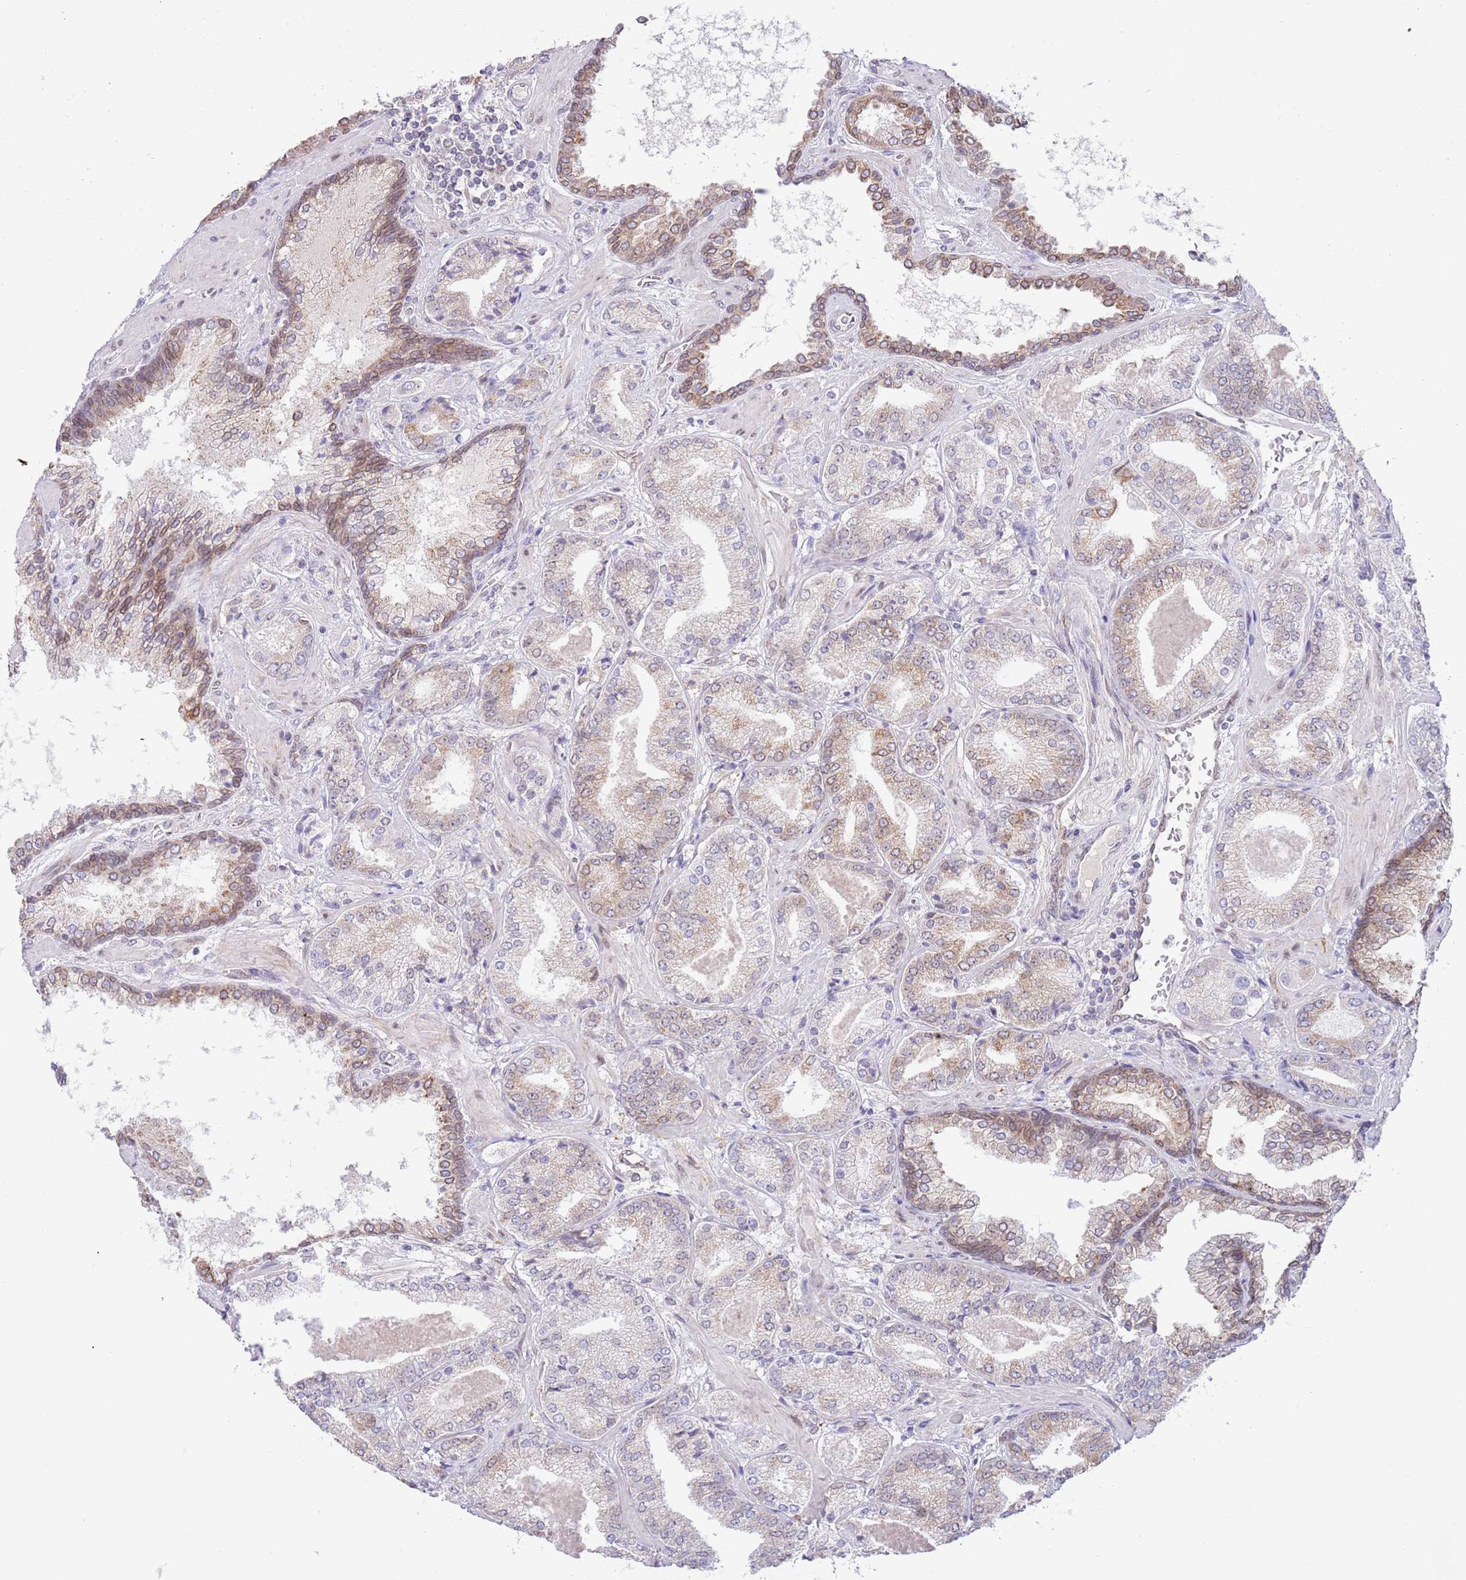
{"staining": {"intensity": "weak", "quantity": "25%-75%", "location": "cytoplasmic/membranous"}, "tissue": "prostate cancer", "cell_type": "Tumor cells", "image_type": "cancer", "snomed": [{"axis": "morphology", "description": "Adenocarcinoma, High grade"}, {"axis": "topography", "description": "Prostate"}], "caption": "A brown stain labels weak cytoplasmic/membranous positivity of a protein in human prostate adenocarcinoma (high-grade) tumor cells.", "gene": "EBPL", "patient": {"sex": "male", "age": 63}}